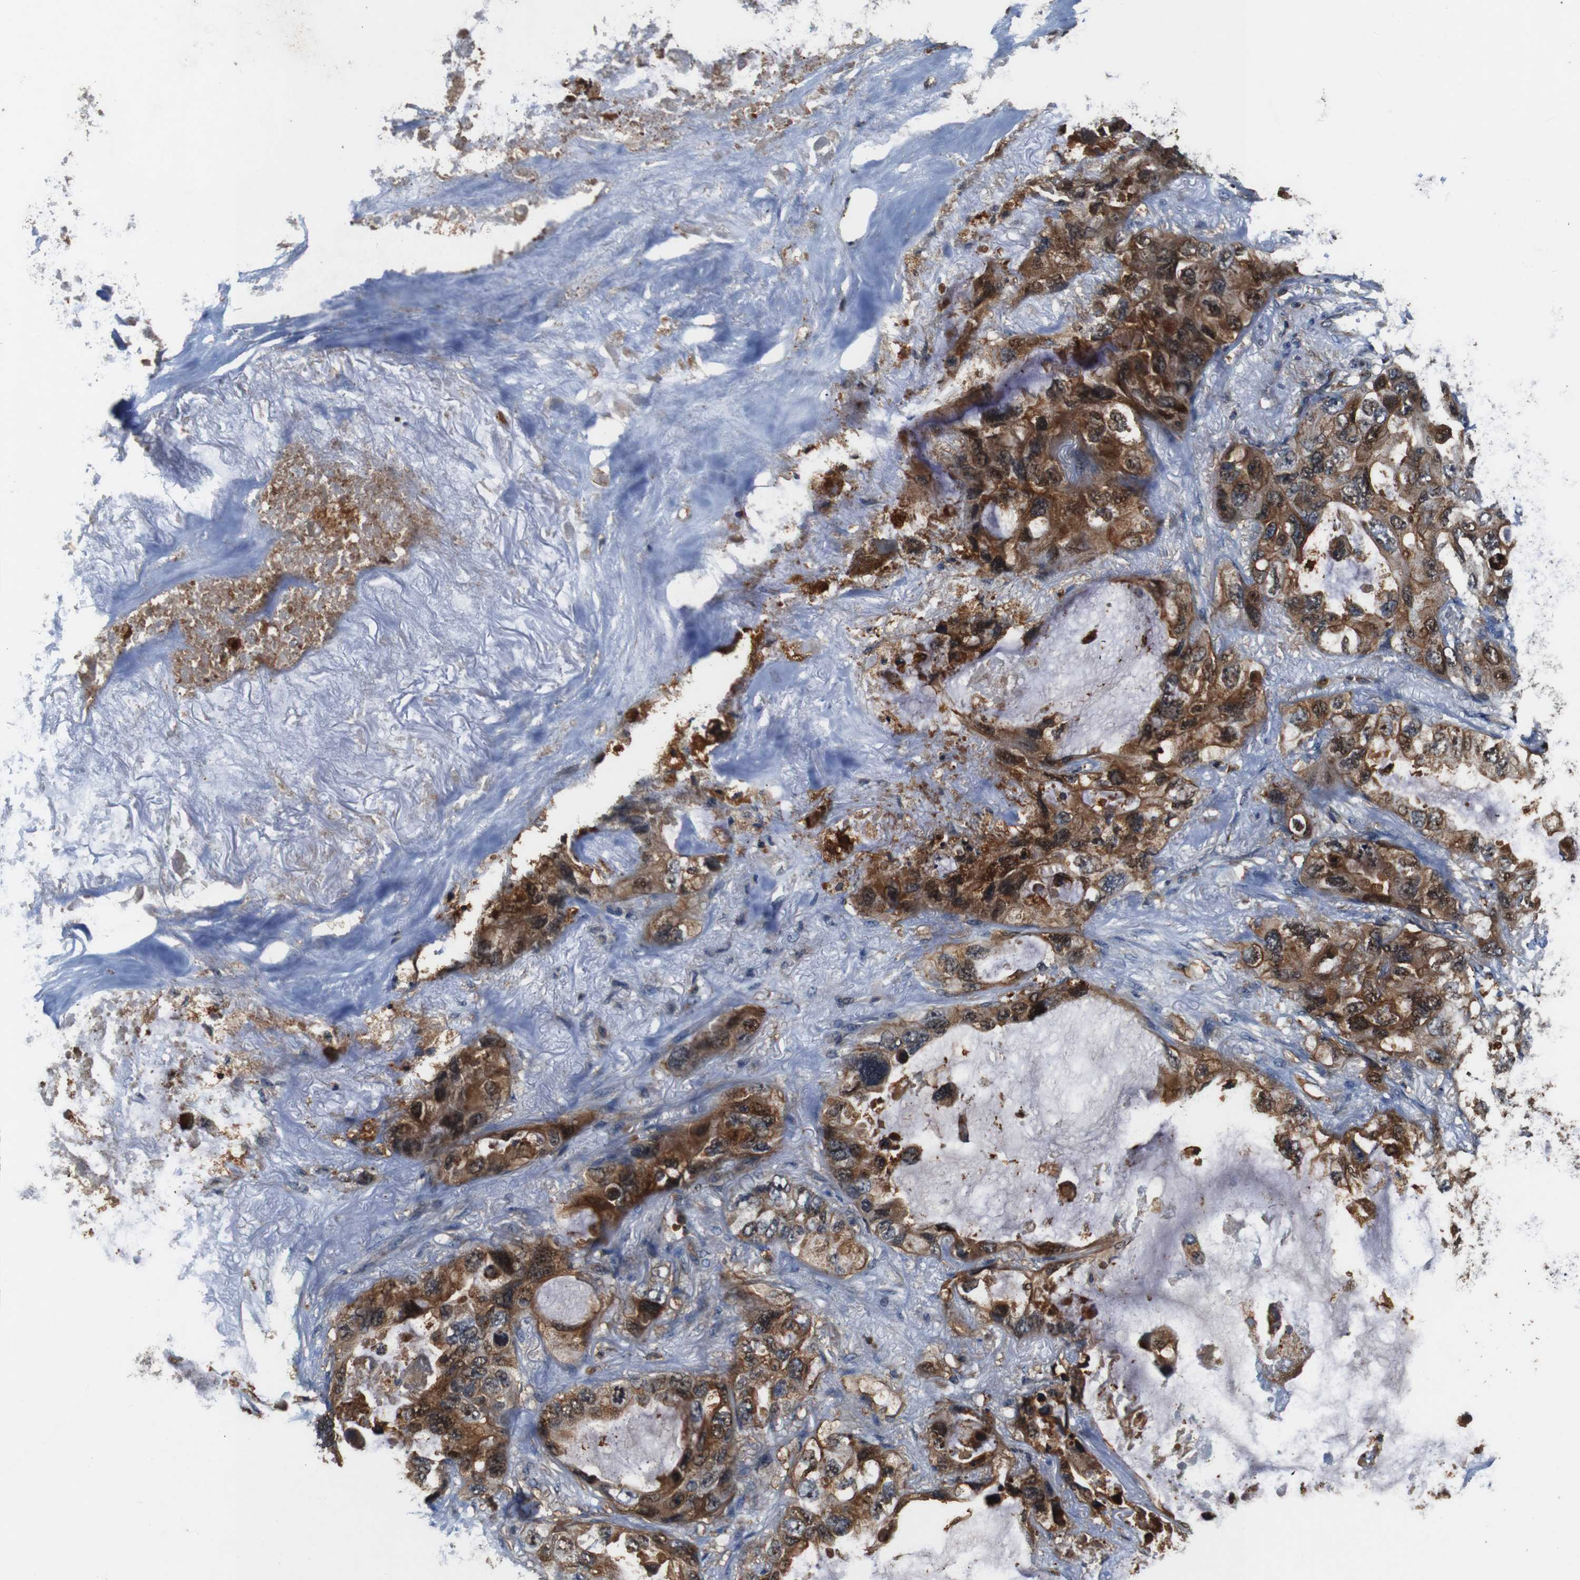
{"staining": {"intensity": "moderate", "quantity": ">75%", "location": "cytoplasmic/membranous,nuclear"}, "tissue": "lung cancer", "cell_type": "Tumor cells", "image_type": "cancer", "snomed": [{"axis": "morphology", "description": "Squamous cell carcinoma, NOS"}, {"axis": "topography", "description": "Lung"}], "caption": "Moderate cytoplasmic/membranous and nuclear protein positivity is present in about >75% of tumor cells in lung cancer.", "gene": "ANXA1", "patient": {"sex": "female", "age": 73}}